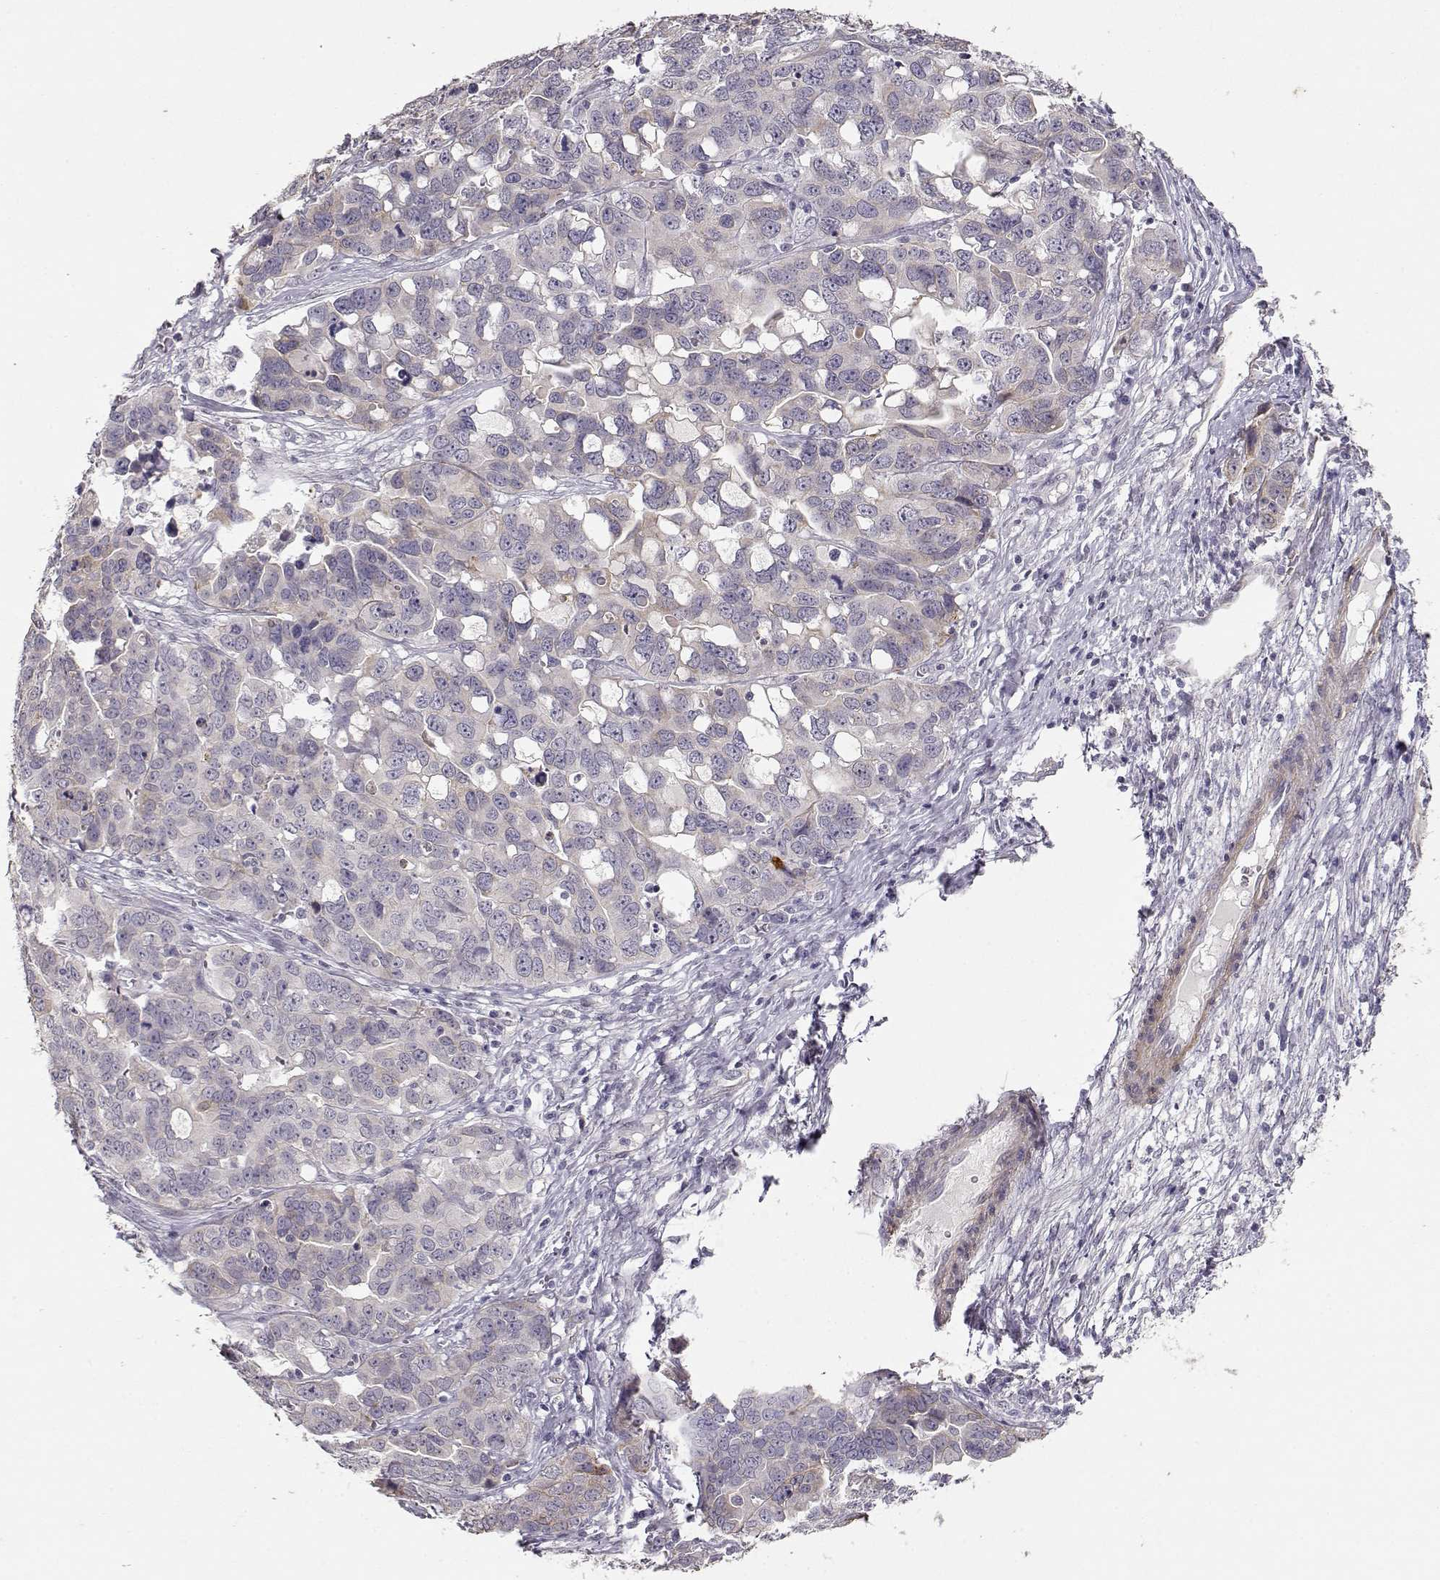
{"staining": {"intensity": "negative", "quantity": "none", "location": "none"}, "tissue": "ovarian cancer", "cell_type": "Tumor cells", "image_type": "cancer", "snomed": [{"axis": "morphology", "description": "Carcinoma, endometroid"}, {"axis": "topography", "description": "Ovary"}], "caption": "A high-resolution histopathology image shows immunohistochemistry staining of ovarian cancer (endometroid carcinoma), which displays no significant positivity in tumor cells.", "gene": "LAMA5", "patient": {"sex": "female", "age": 78}}